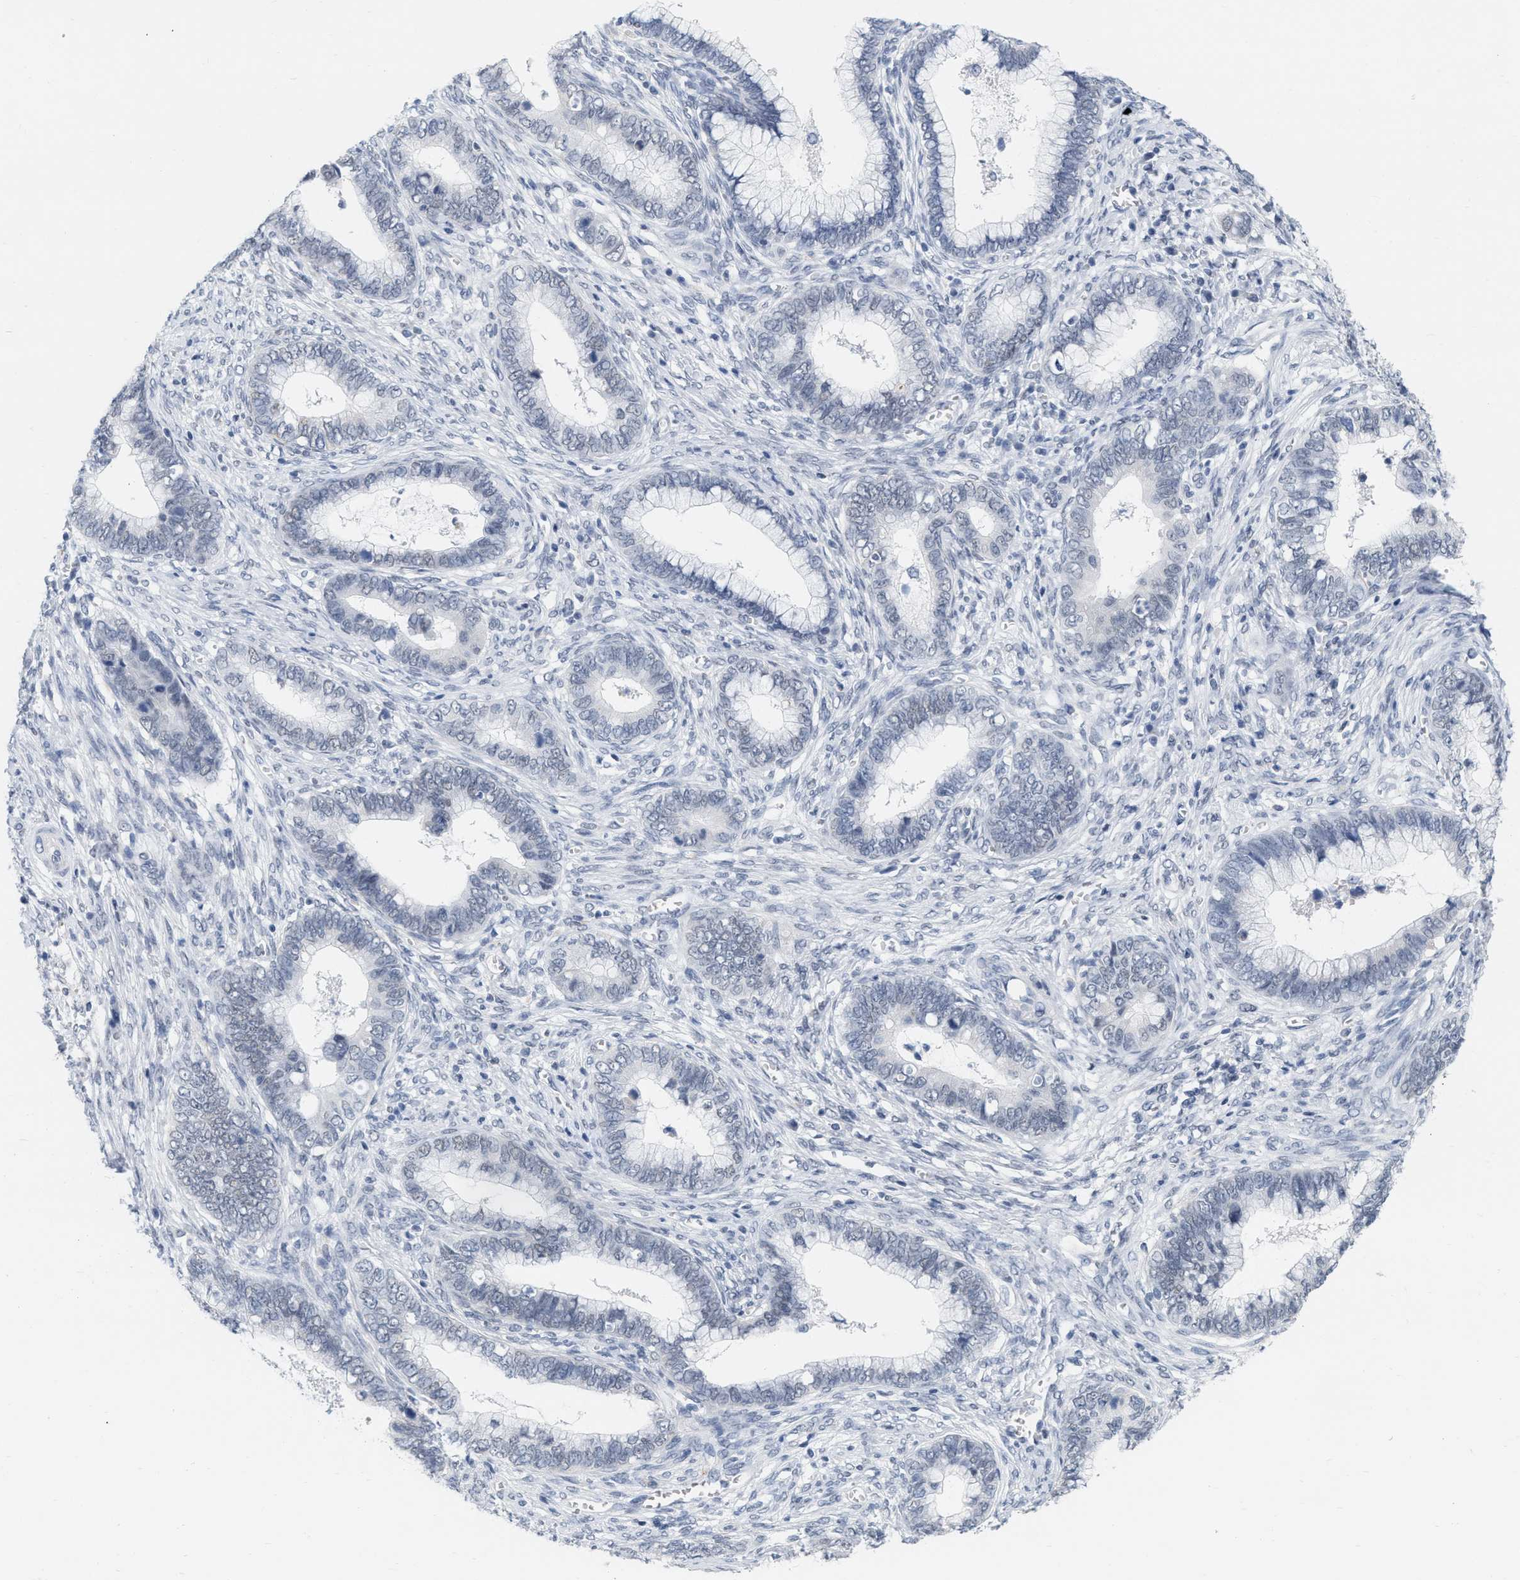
{"staining": {"intensity": "negative", "quantity": "none", "location": "none"}, "tissue": "cervical cancer", "cell_type": "Tumor cells", "image_type": "cancer", "snomed": [{"axis": "morphology", "description": "Adenocarcinoma, NOS"}, {"axis": "topography", "description": "Cervix"}], "caption": "Tumor cells show no significant staining in adenocarcinoma (cervical). (DAB (3,3'-diaminobenzidine) immunohistochemistry, high magnification).", "gene": "XIRP1", "patient": {"sex": "female", "age": 44}}